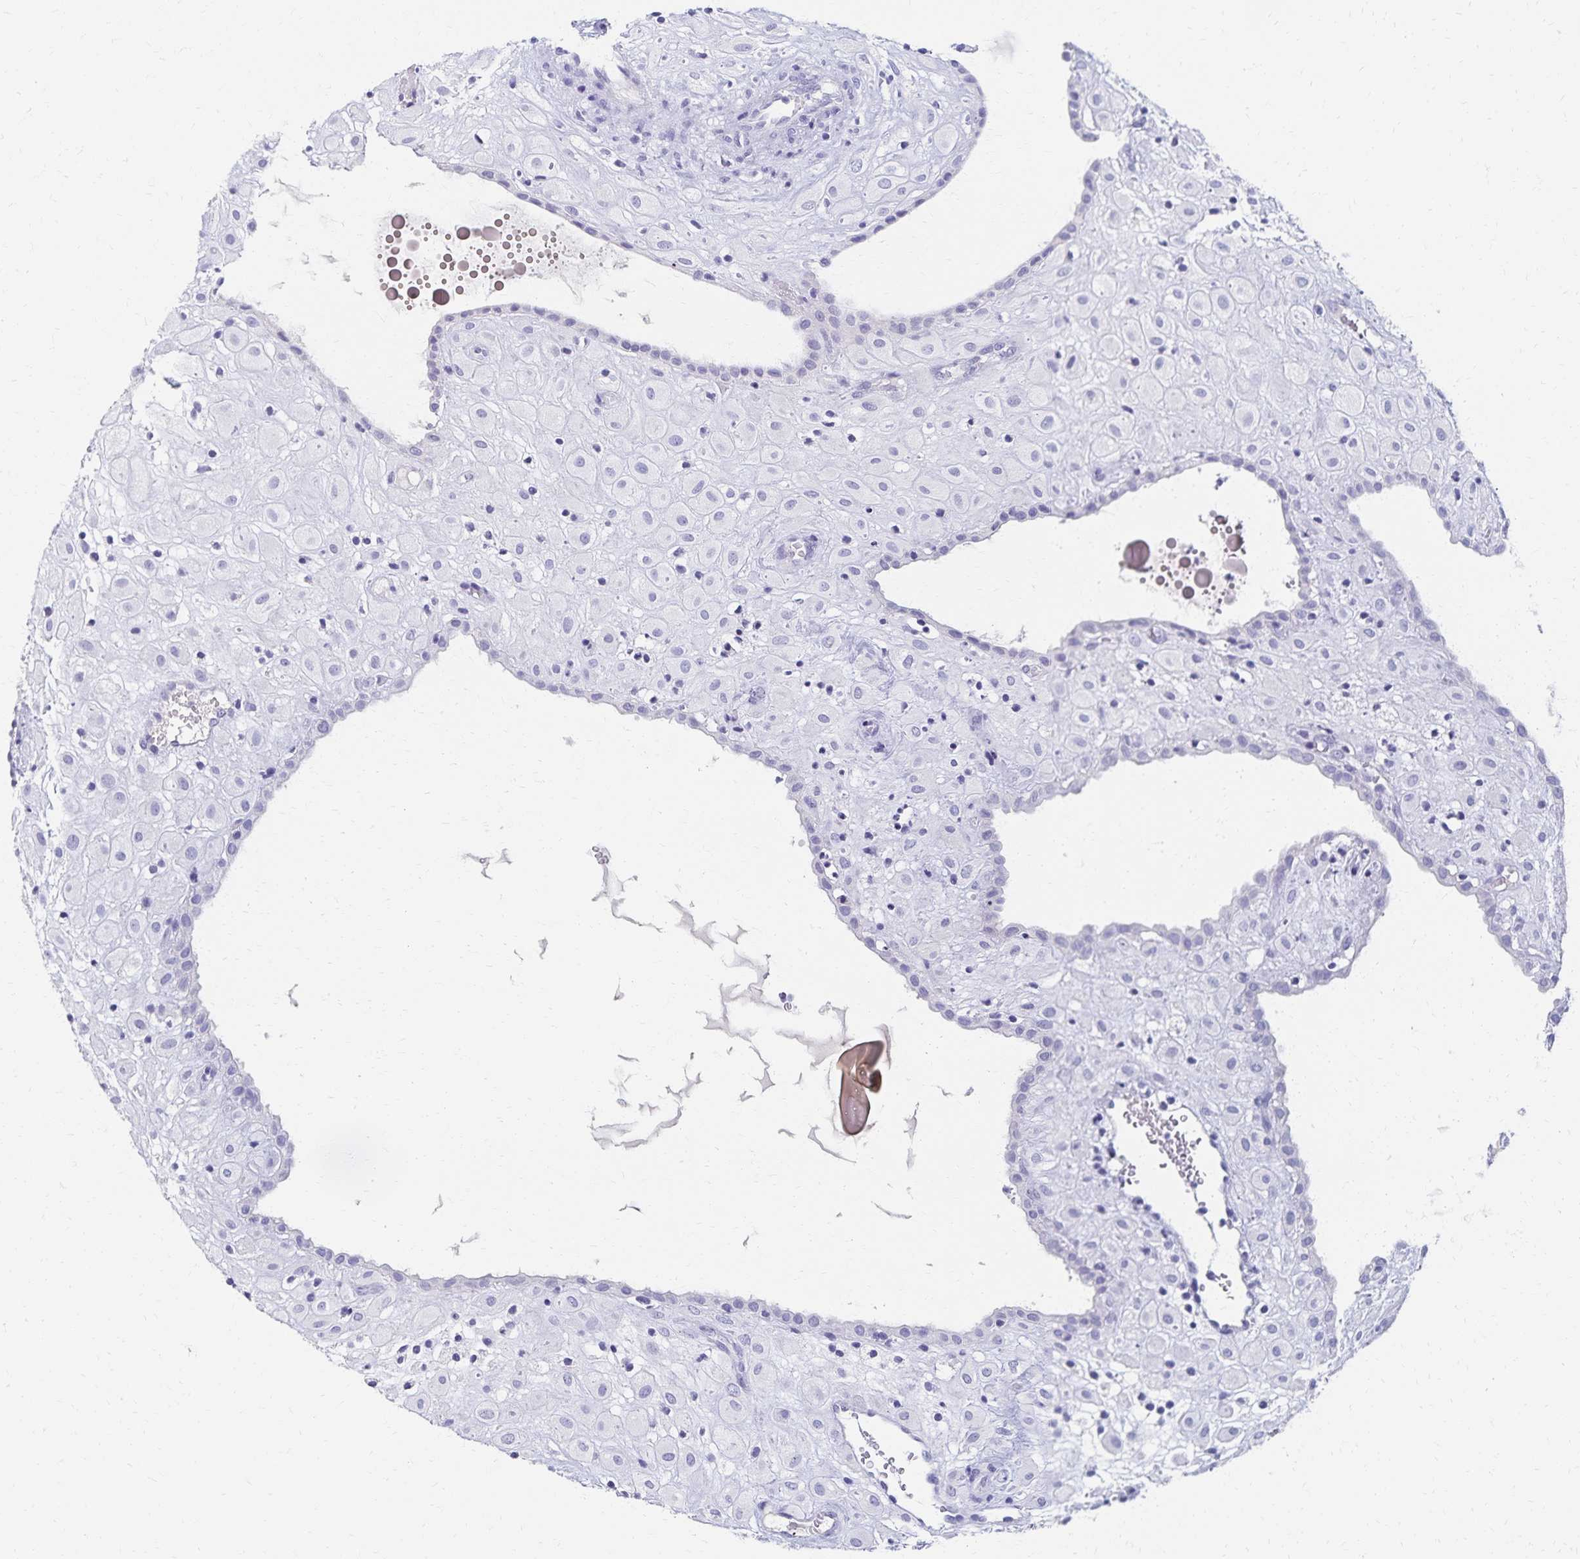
{"staining": {"intensity": "negative", "quantity": "none", "location": "none"}, "tissue": "placenta", "cell_type": "Decidual cells", "image_type": "normal", "snomed": [{"axis": "morphology", "description": "Normal tissue, NOS"}, {"axis": "topography", "description": "Placenta"}], "caption": "A high-resolution photomicrograph shows immunohistochemistry staining of benign placenta, which reveals no significant positivity in decidual cells. (DAB (3,3'-diaminobenzidine) immunohistochemistry (IHC) with hematoxylin counter stain).", "gene": "C2orf50", "patient": {"sex": "female", "age": 24}}